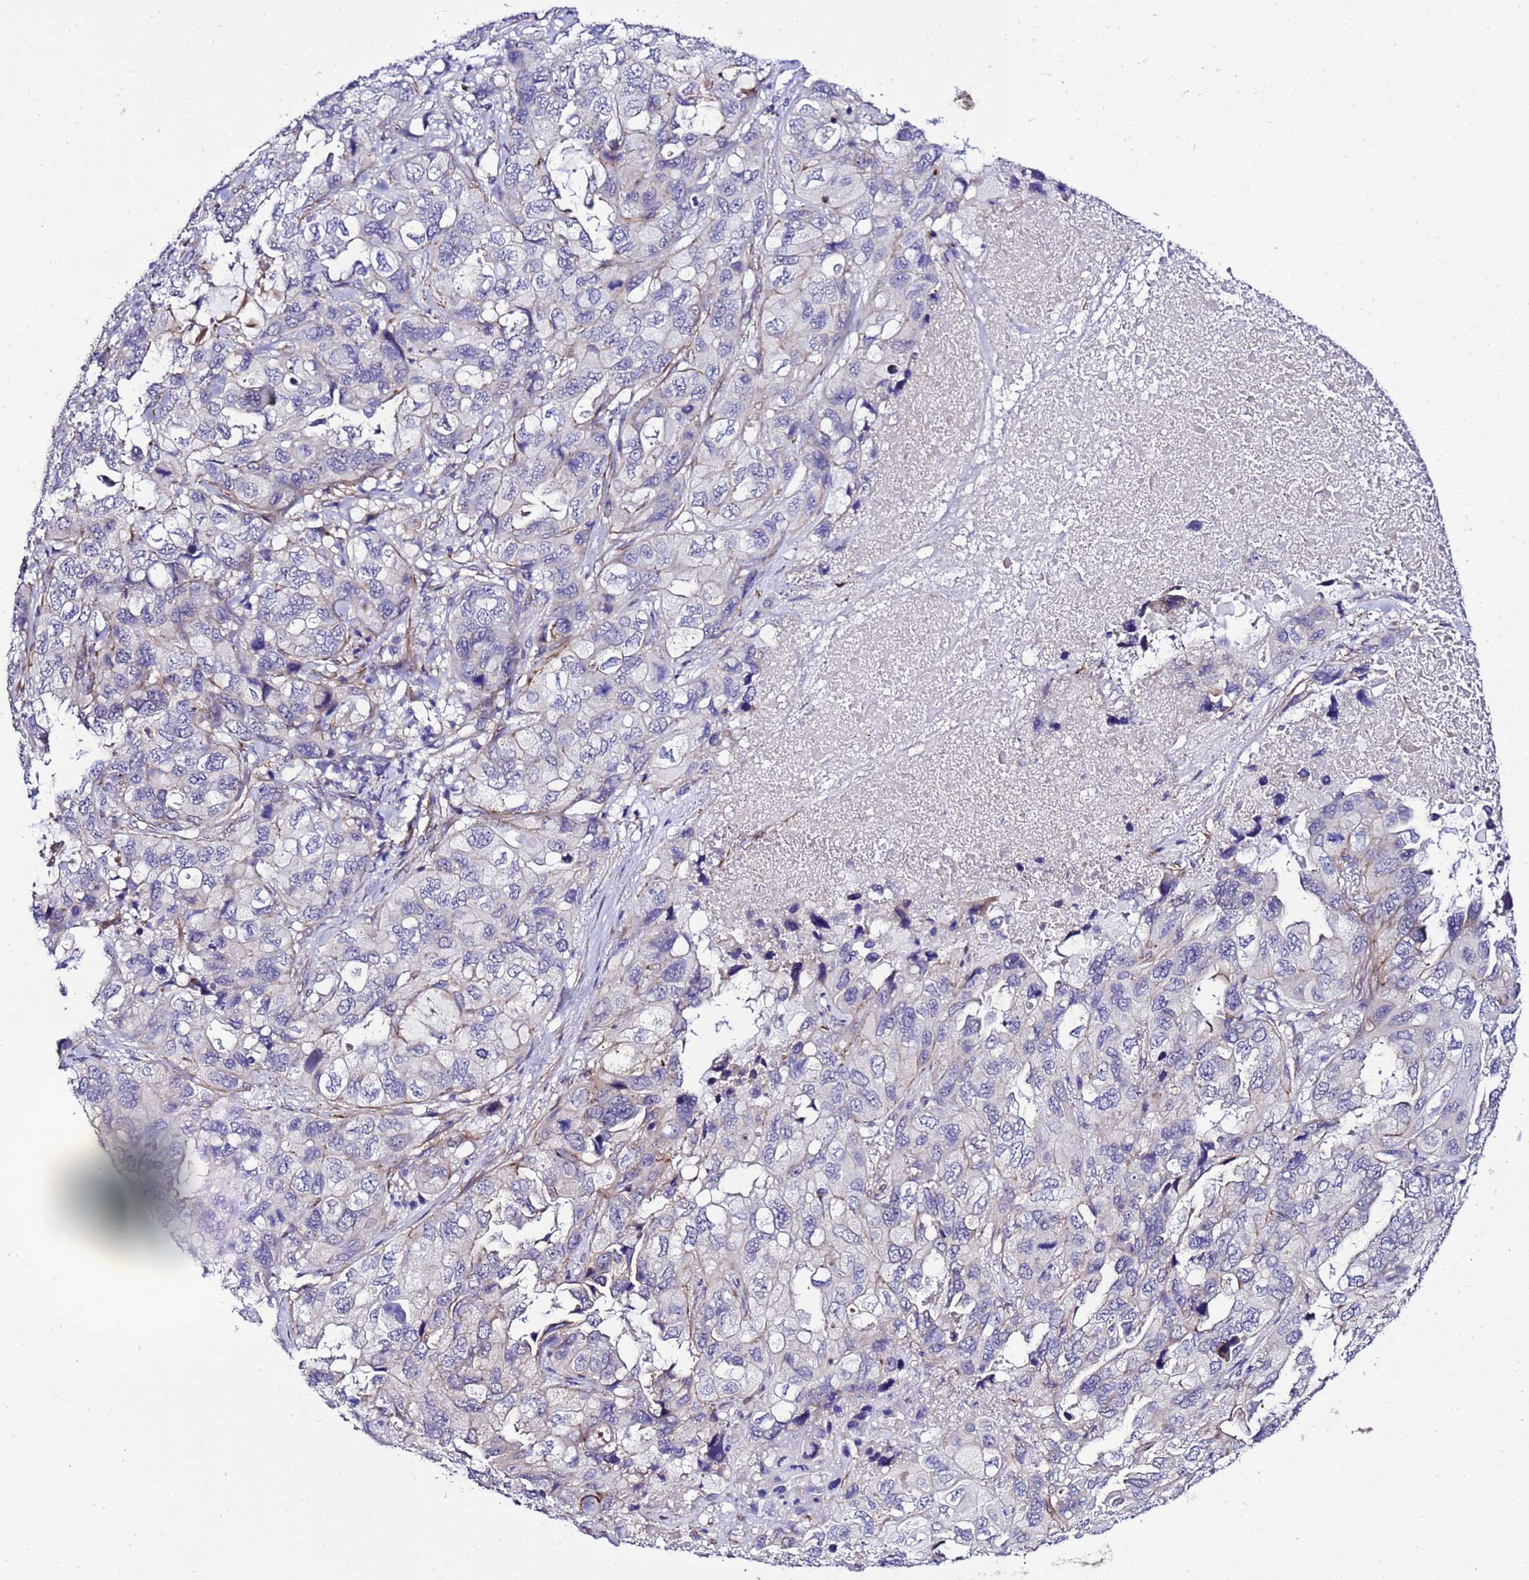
{"staining": {"intensity": "negative", "quantity": "none", "location": "none"}, "tissue": "lung cancer", "cell_type": "Tumor cells", "image_type": "cancer", "snomed": [{"axis": "morphology", "description": "Squamous cell carcinoma, NOS"}, {"axis": "topography", "description": "Lung"}], "caption": "There is no significant positivity in tumor cells of lung cancer.", "gene": "GZF1", "patient": {"sex": "female", "age": 73}}